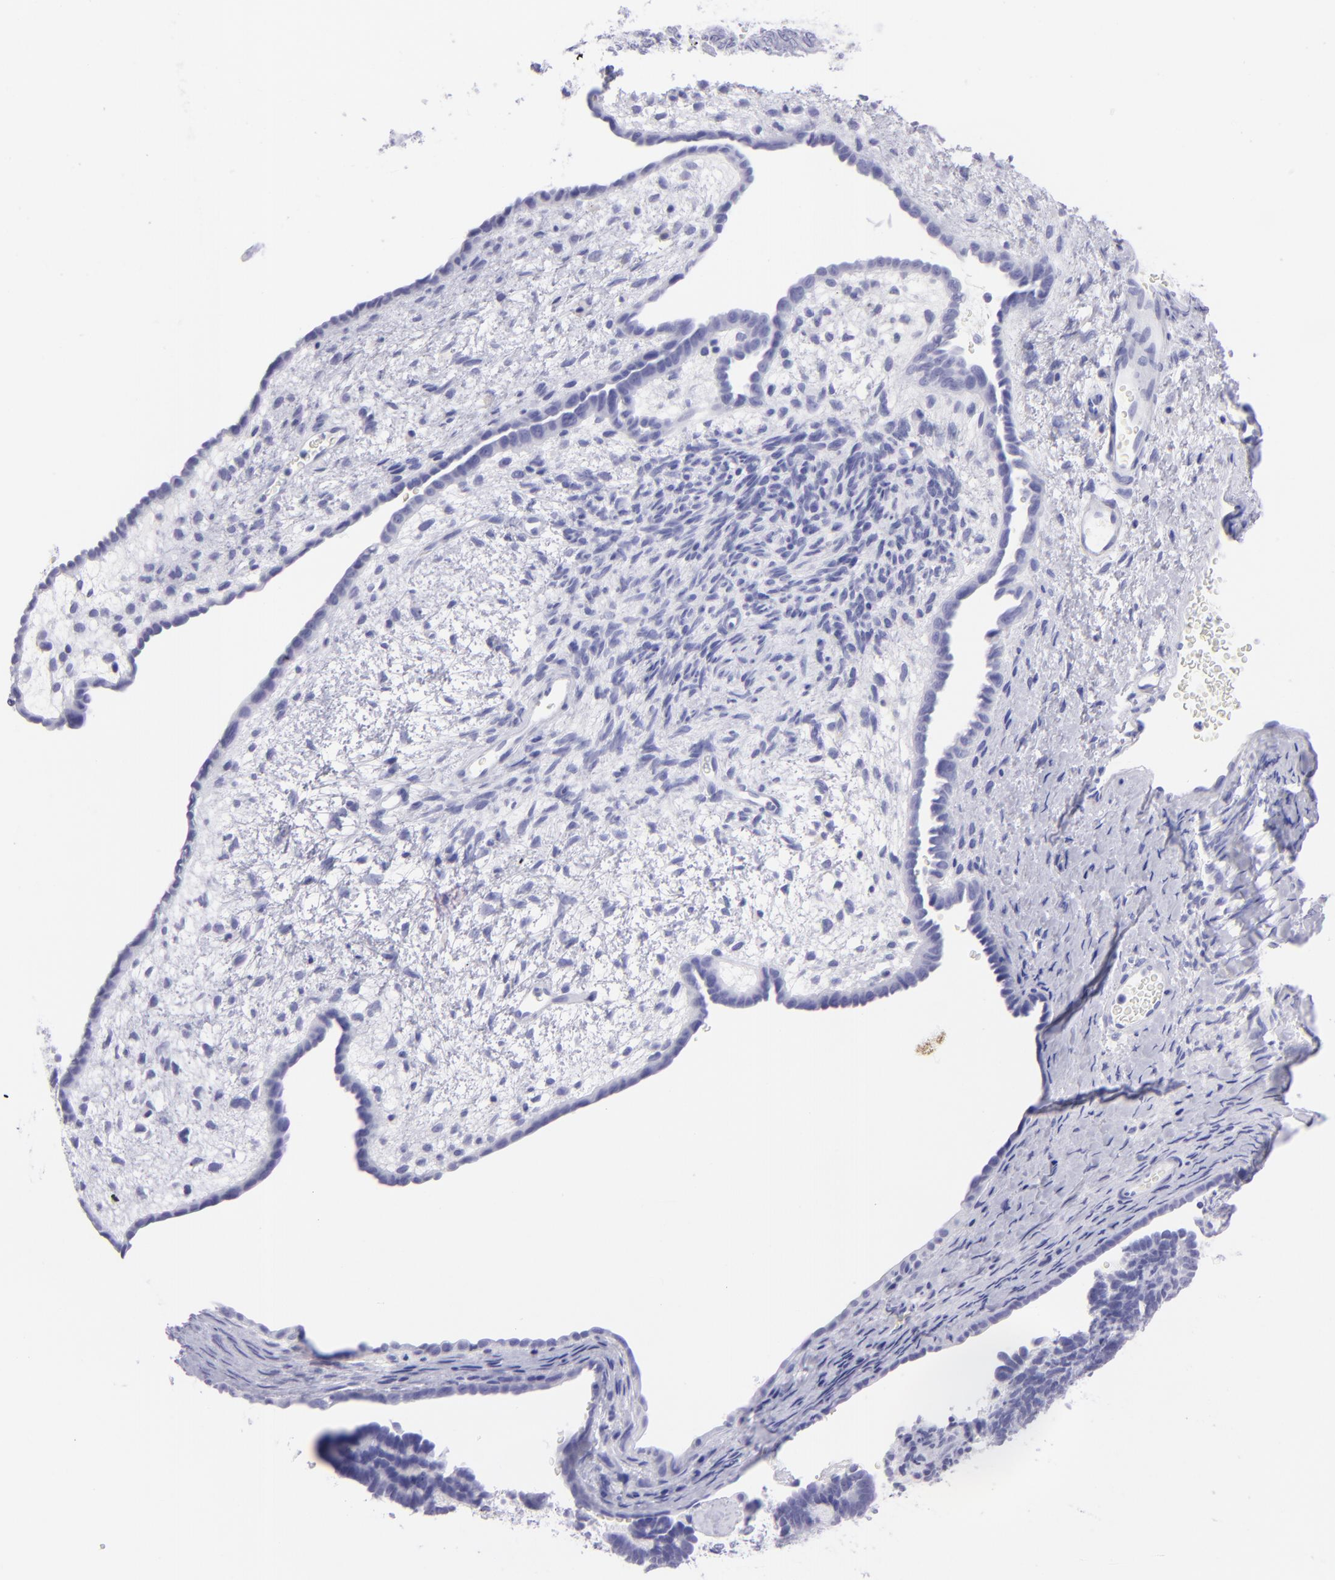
{"staining": {"intensity": "negative", "quantity": "none", "location": "none"}, "tissue": "endometrial cancer", "cell_type": "Tumor cells", "image_type": "cancer", "snomed": [{"axis": "morphology", "description": "Neoplasm, malignant, NOS"}, {"axis": "topography", "description": "Endometrium"}], "caption": "Tumor cells show no significant staining in endometrial cancer (malignant neoplasm).", "gene": "SLC1A3", "patient": {"sex": "female", "age": 74}}